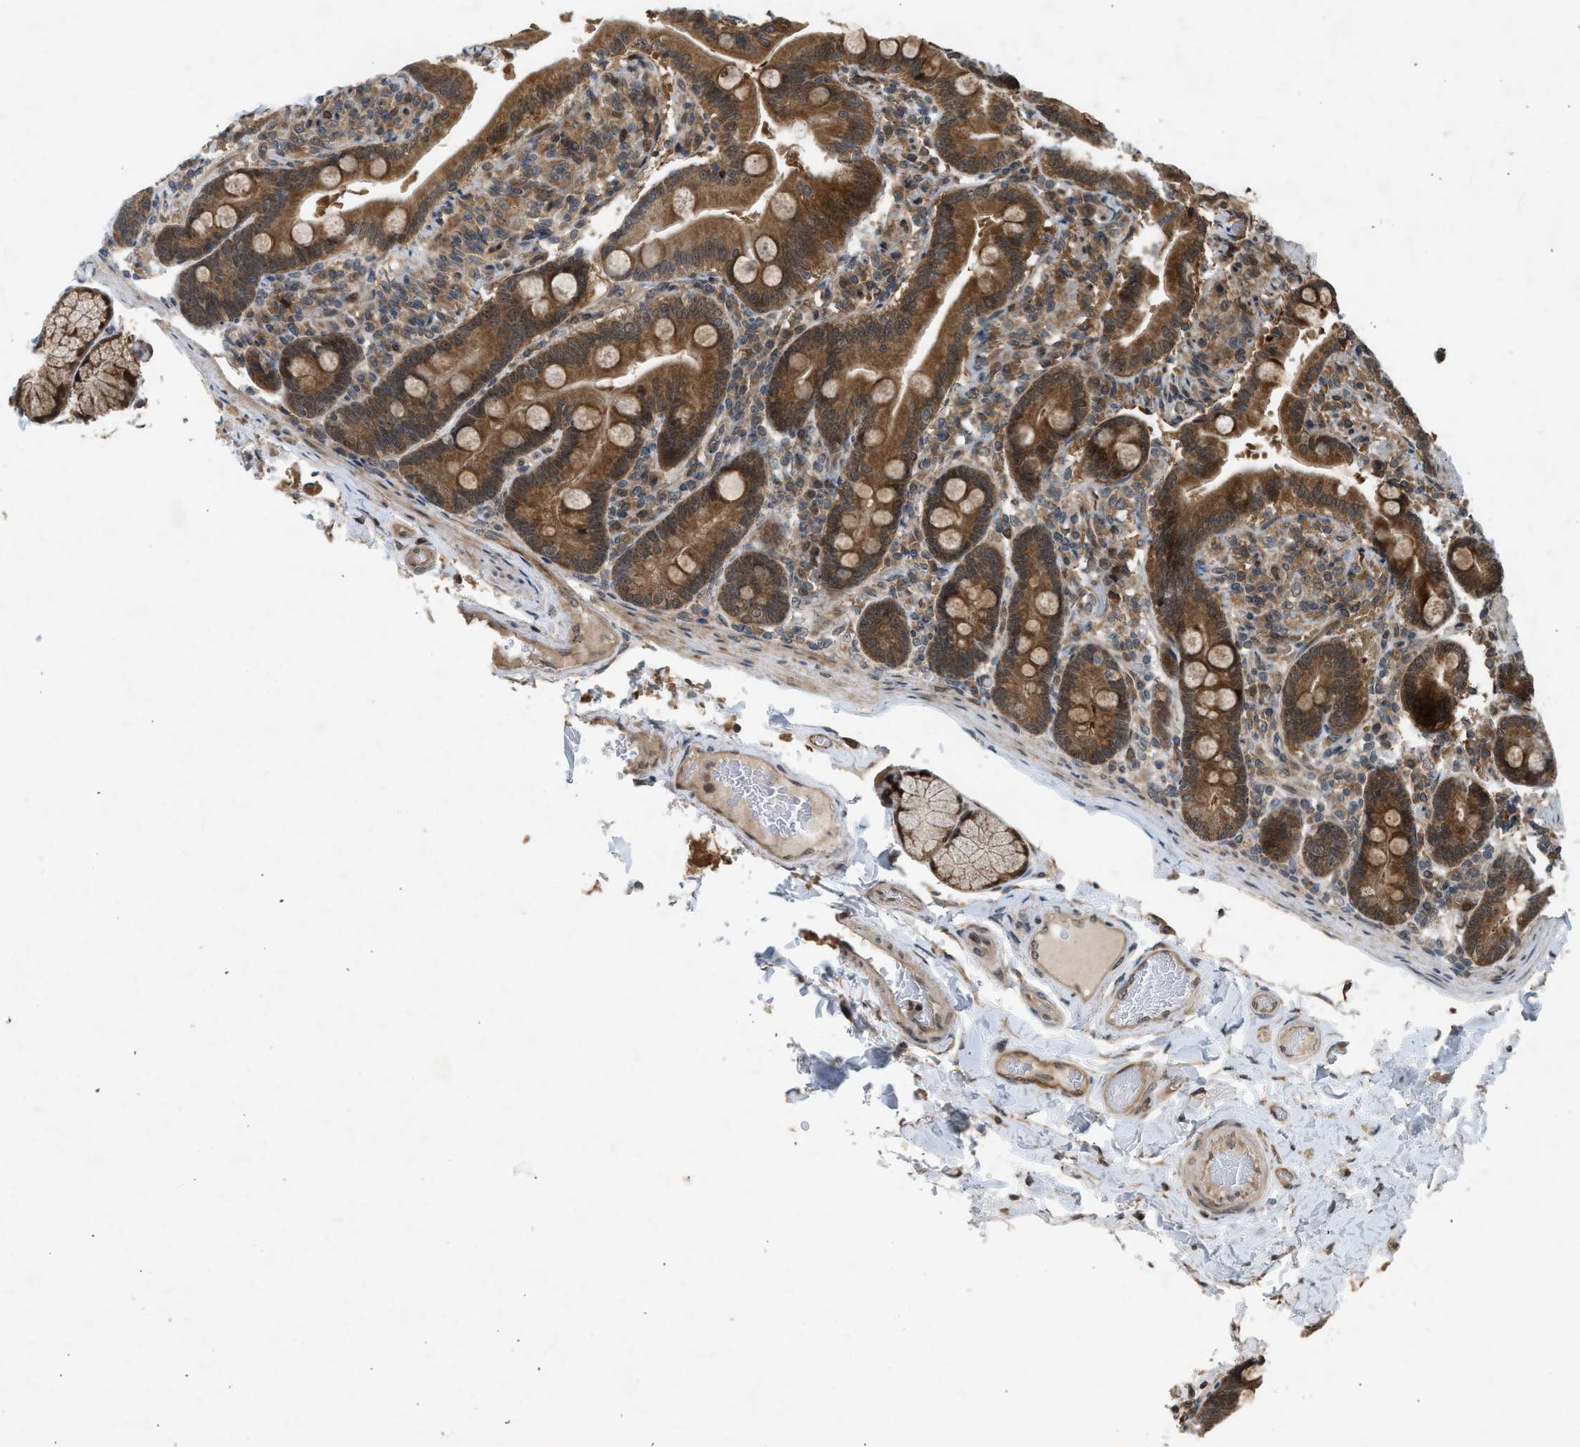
{"staining": {"intensity": "moderate", "quantity": ">75%", "location": "cytoplasmic/membranous"}, "tissue": "duodenum", "cell_type": "Glandular cells", "image_type": "normal", "snomed": [{"axis": "morphology", "description": "Normal tissue, NOS"}, {"axis": "topography", "description": "Duodenum"}], "caption": "Protein analysis of normal duodenum shows moderate cytoplasmic/membranous expression in approximately >75% of glandular cells. The protein of interest is shown in brown color, while the nuclei are stained blue.", "gene": "TXNL1", "patient": {"sex": "male", "age": 54}}